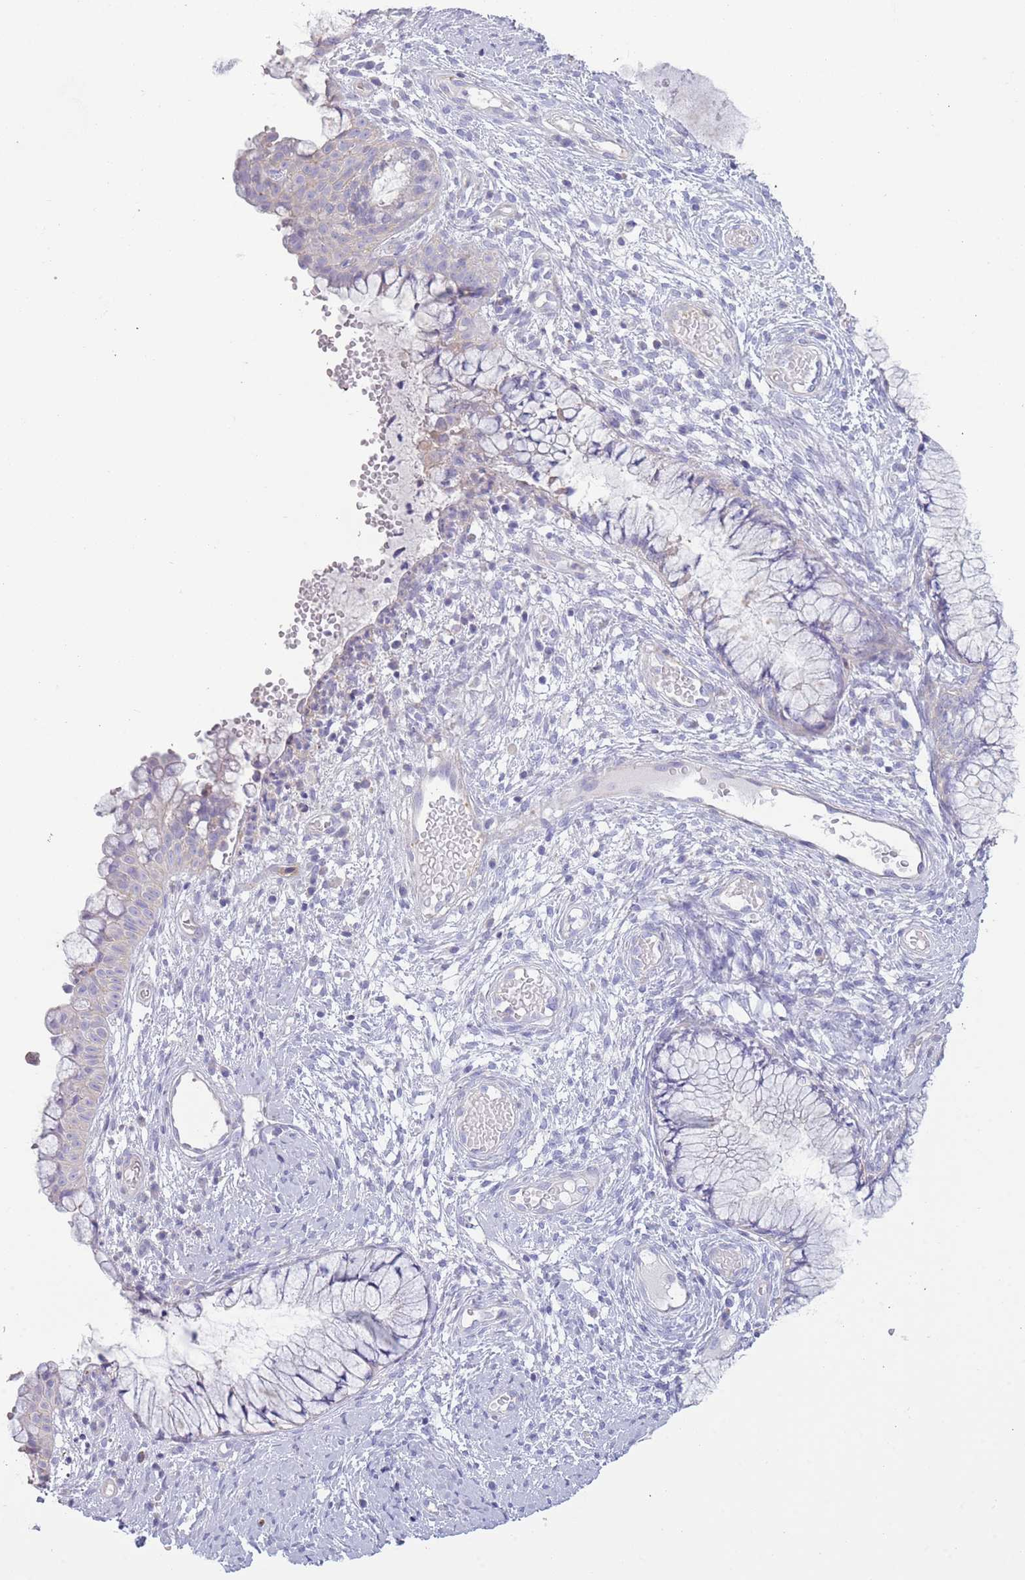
{"staining": {"intensity": "negative", "quantity": "none", "location": "none"}, "tissue": "cervix", "cell_type": "Glandular cells", "image_type": "normal", "snomed": [{"axis": "morphology", "description": "Normal tissue, NOS"}, {"axis": "topography", "description": "Cervix"}], "caption": "An immunohistochemistry (IHC) histopathology image of normal cervix is shown. There is no staining in glandular cells of cervix.", "gene": "PDHA1", "patient": {"sex": "female", "age": 42}}